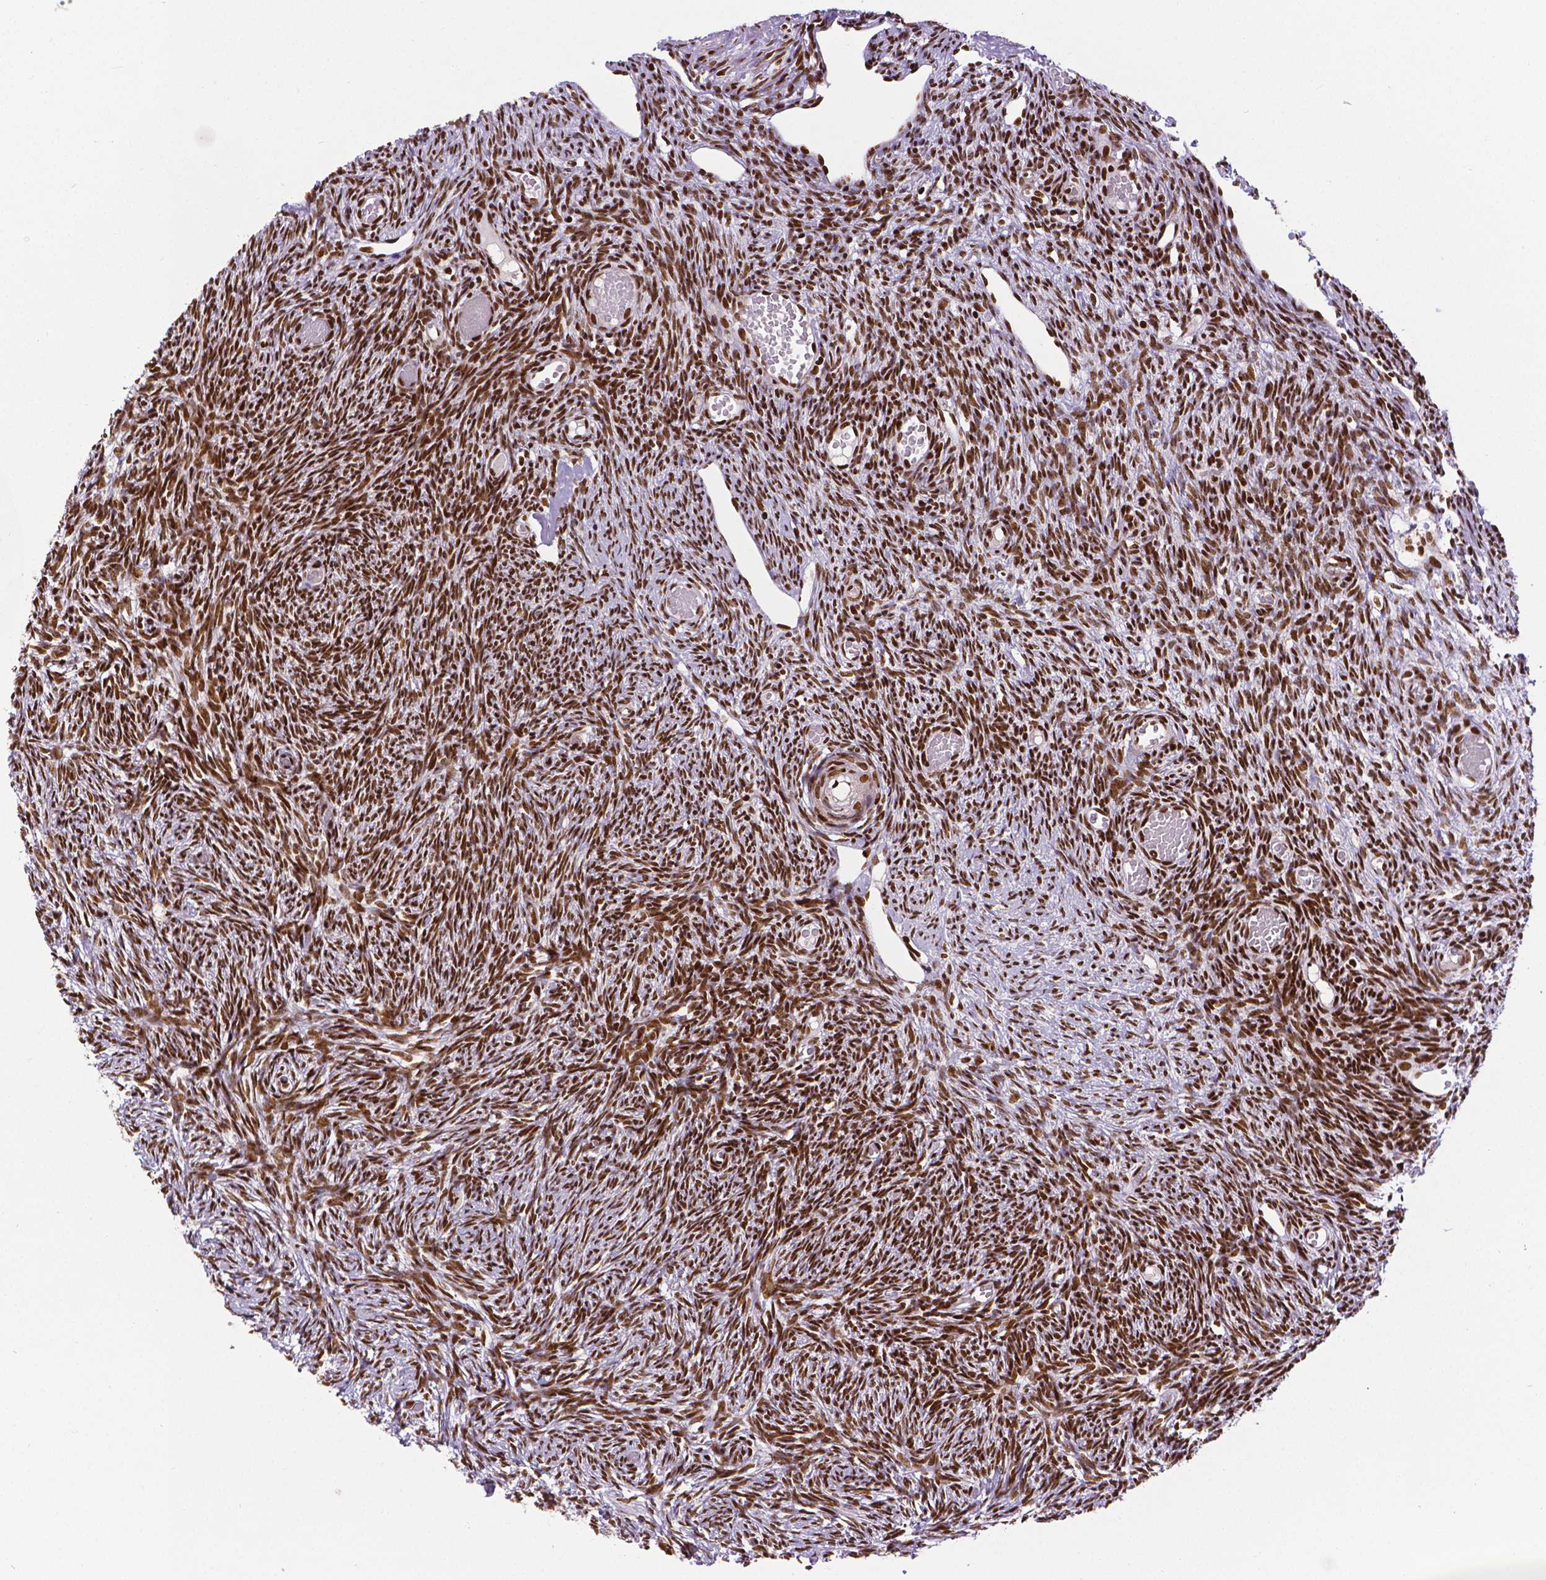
{"staining": {"intensity": "strong", "quantity": "25%-75%", "location": "nuclear"}, "tissue": "ovary", "cell_type": "Ovarian stroma cells", "image_type": "normal", "snomed": [{"axis": "morphology", "description": "Normal tissue, NOS"}, {"axis": "topography", "description": "Ovary"}], "caption": "Unremarkable ovary demonstrates strong nuclear staining in about 25%-75% of ovarian stroma cells.", "gene": "CTCF", "patient": {"sex": "female", "age": 39}}